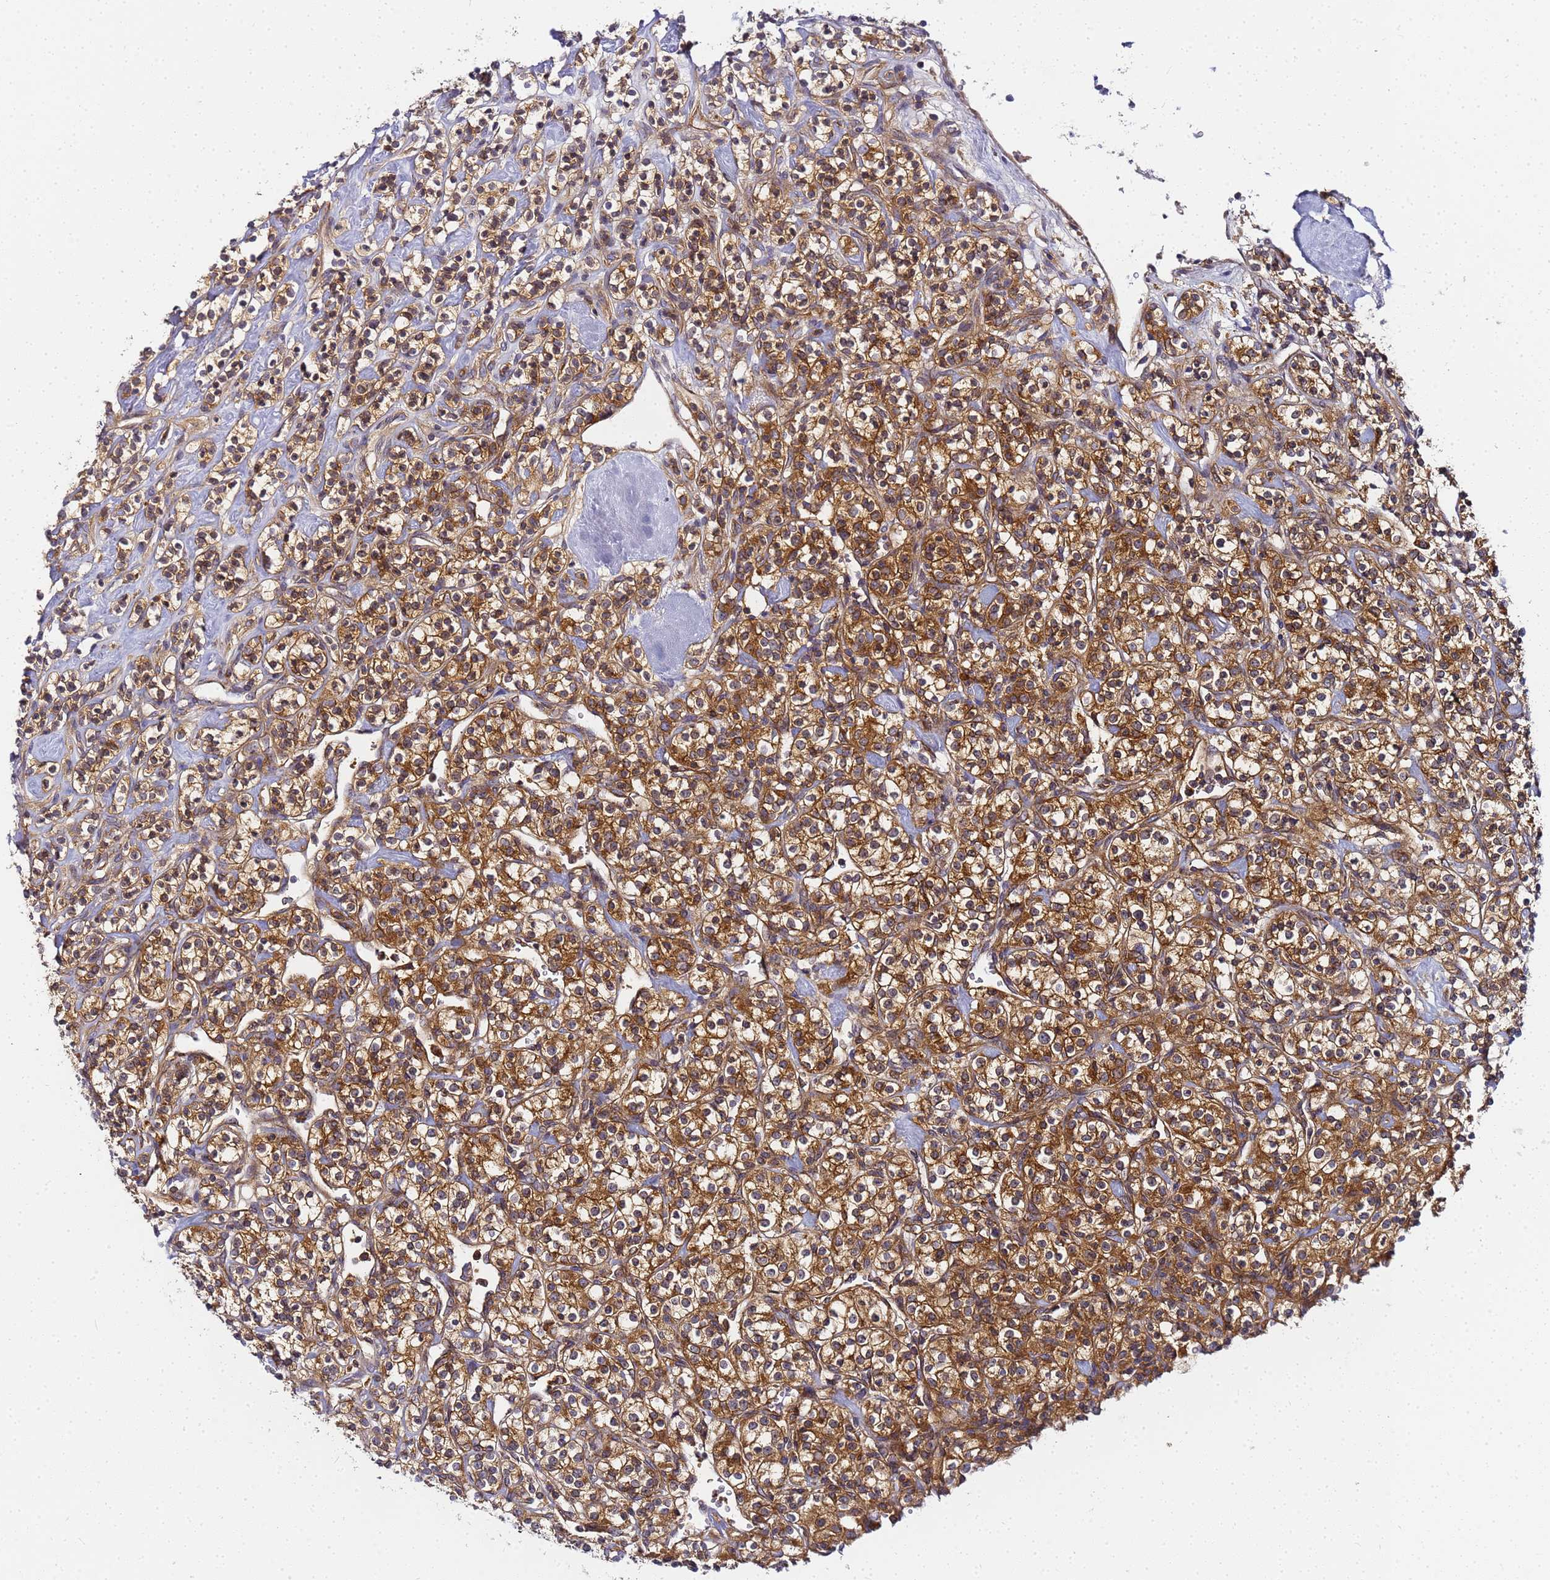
{"staining": {"intensity": "moderate", "quantity": ">75%", "location": "cytoplasmic/membranous"}, "tissue": "renal cancer", "cell_type": "Tumor cells", "image_type": "cancer", "snomed": [{"axis": "morphology", "description": "Adenocarcinoma, NOS"}, {"axis": "topography", "description": "Kidney"}], "caption": "About >75% of tumor cells in renal adenocarcinoma reveal moderate cytoplasmic/membranous protein positivity as visualized by brown immunohistochemical staining.", "gene": "CHM", "patient": {"sex": "male", "age": 77}}